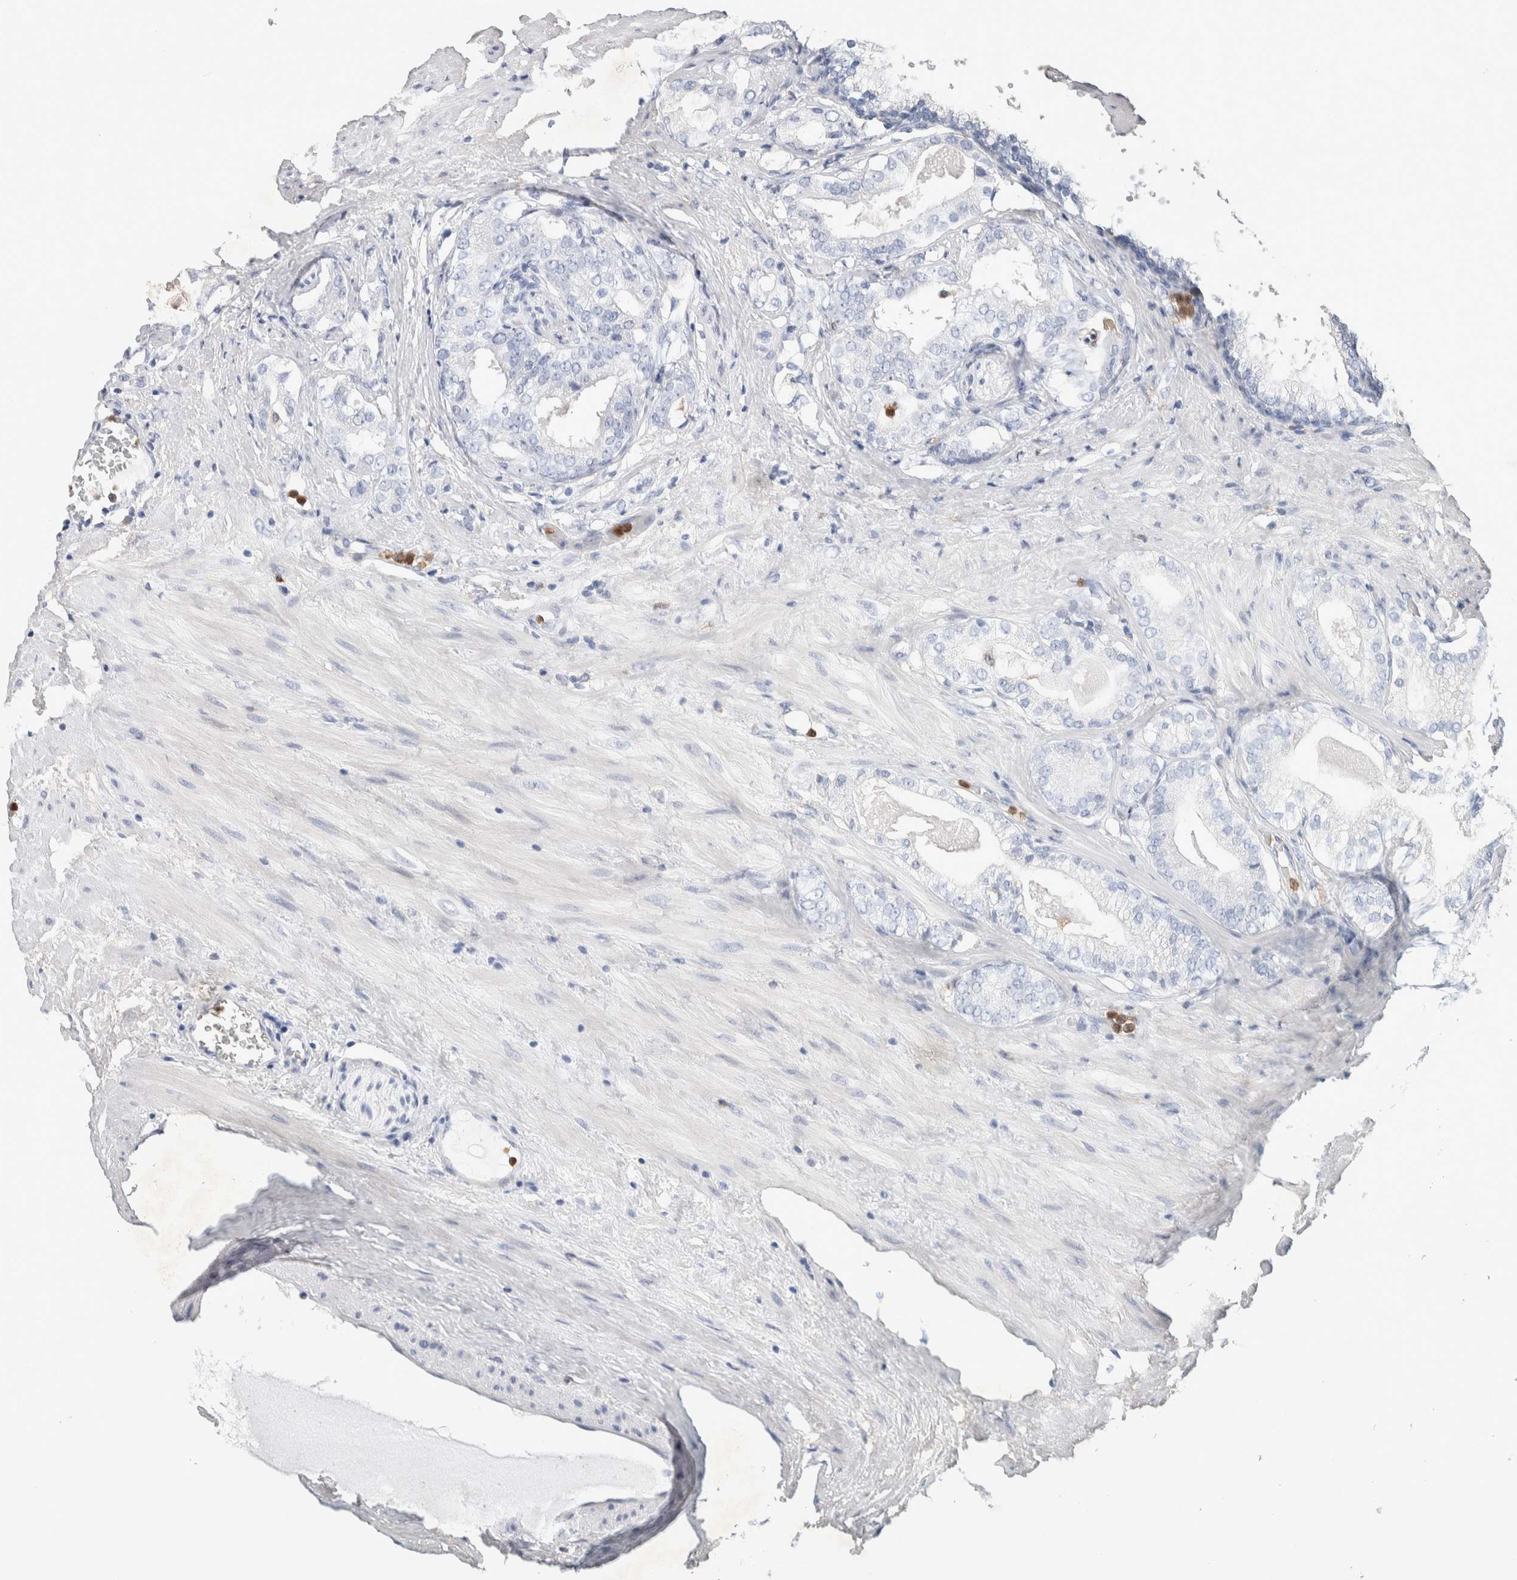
{"staining": {"intensity": "negative", "quantity": "none", "location": "none"}, "tissue": "prostate cancer", "cell_type": "Tumor cells", "image_type": "cancer", "snomed": [{"axis": "morphology", "description": "Adenocarcinoma, Low grade"}, {"axis": "topography", "description": "Prostate"}], "caption": "Adenocarcinoma (low-grade) (prostate) stained for a protein using IHC exhibits no positivity tumor cells.", "gene": "NCF2", "patient": {"sex": "male", "age": 59}}